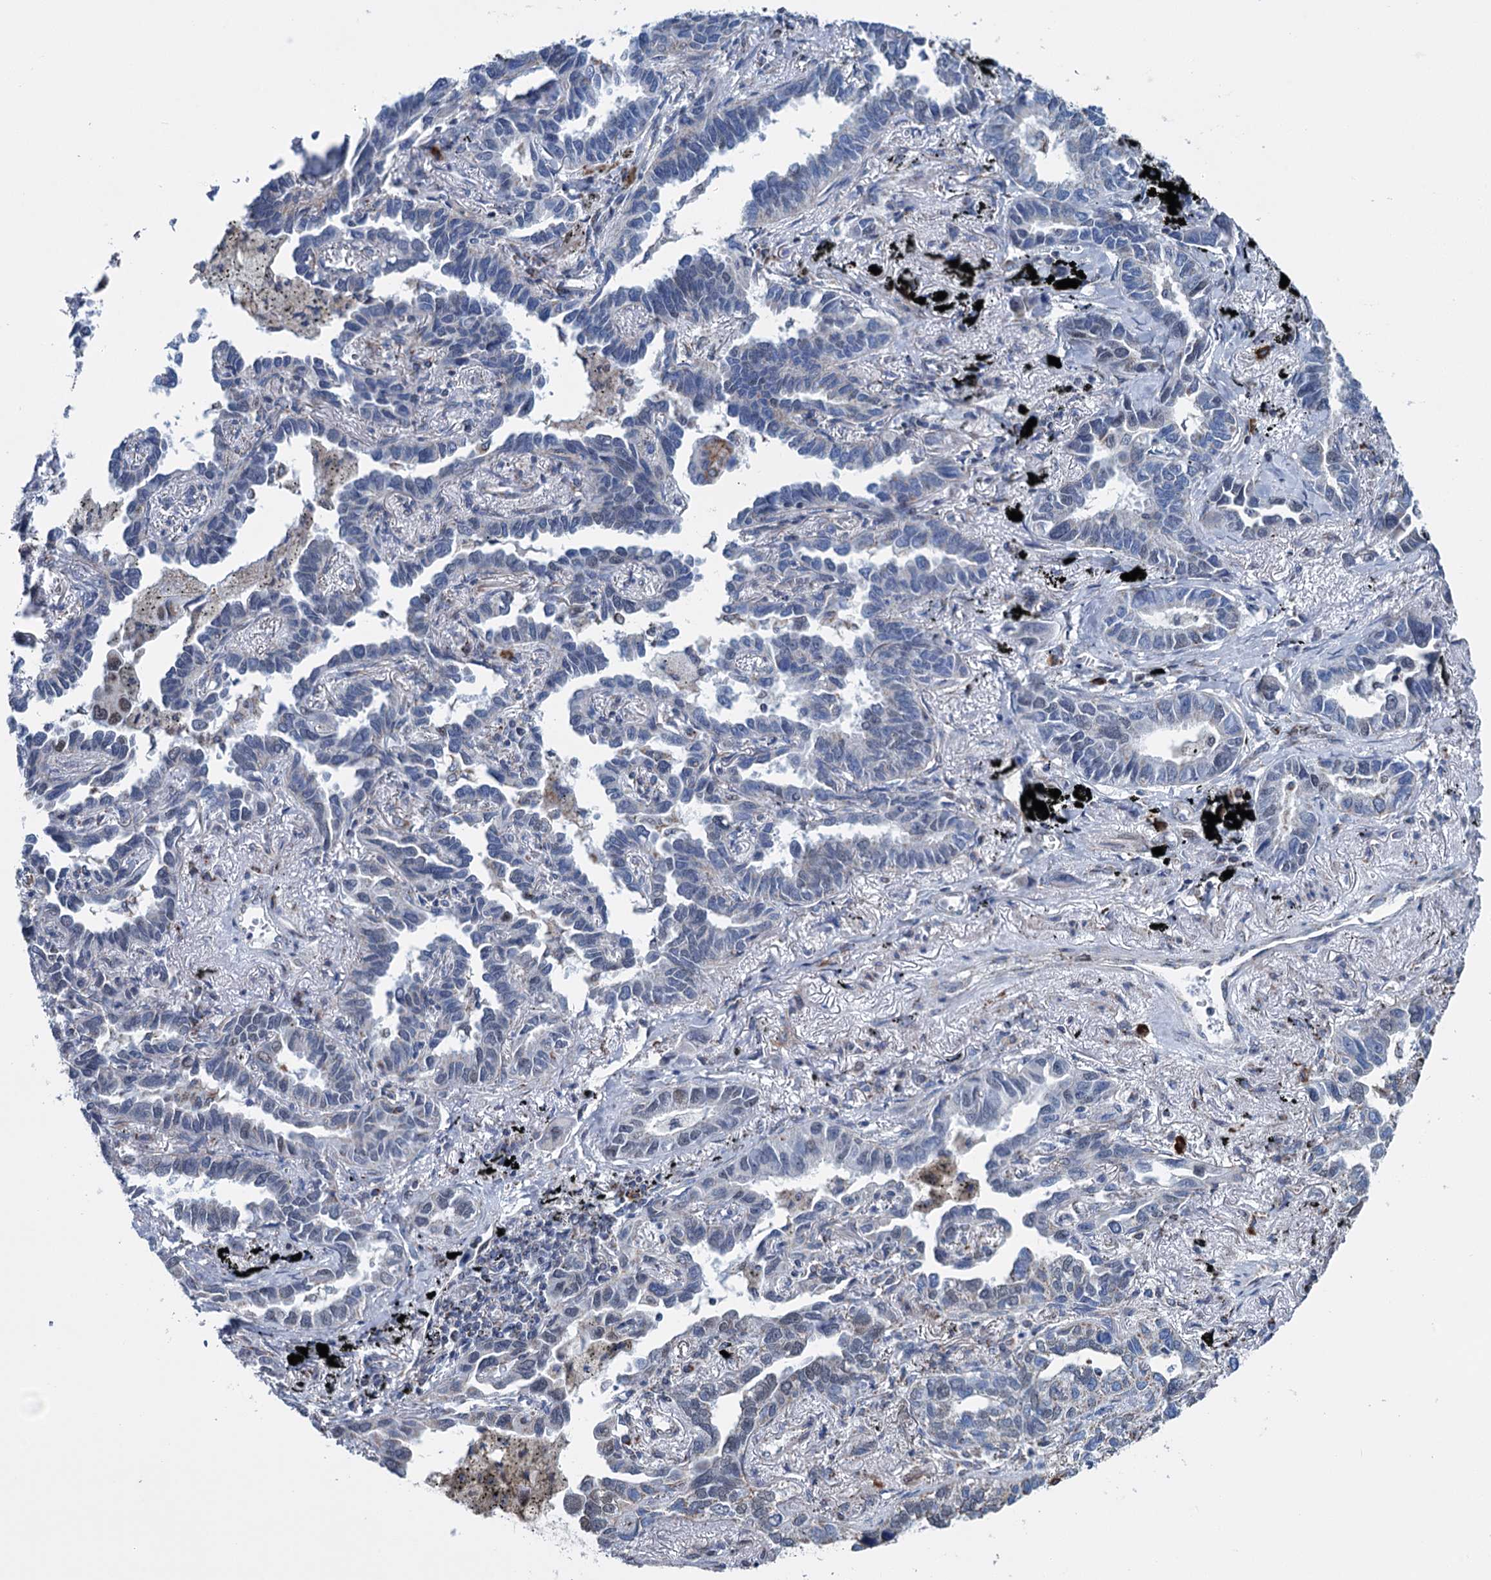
{"staining": {"intensity": "moderate", "quantity": "25%-75%", "location": "cytoplasmic/membranous,nuclear"}, "tissue": "lung cancer", "cell_type": "Tumor cells", "image_type": "cancer", "snomed": [{"axis": "morphology", "description": "Adenocarcinoma, NOS"}, {"axis": "topography", "description": "Lung"}], "caption": "Tumor cells demonstrate medium levels of moderate cytoplasmic/membranous and nuclear positivity in about 25%-75% of cells in lung cancer.", "gene": "MORN3", "patient": {"sex": "male", "age": 67}}